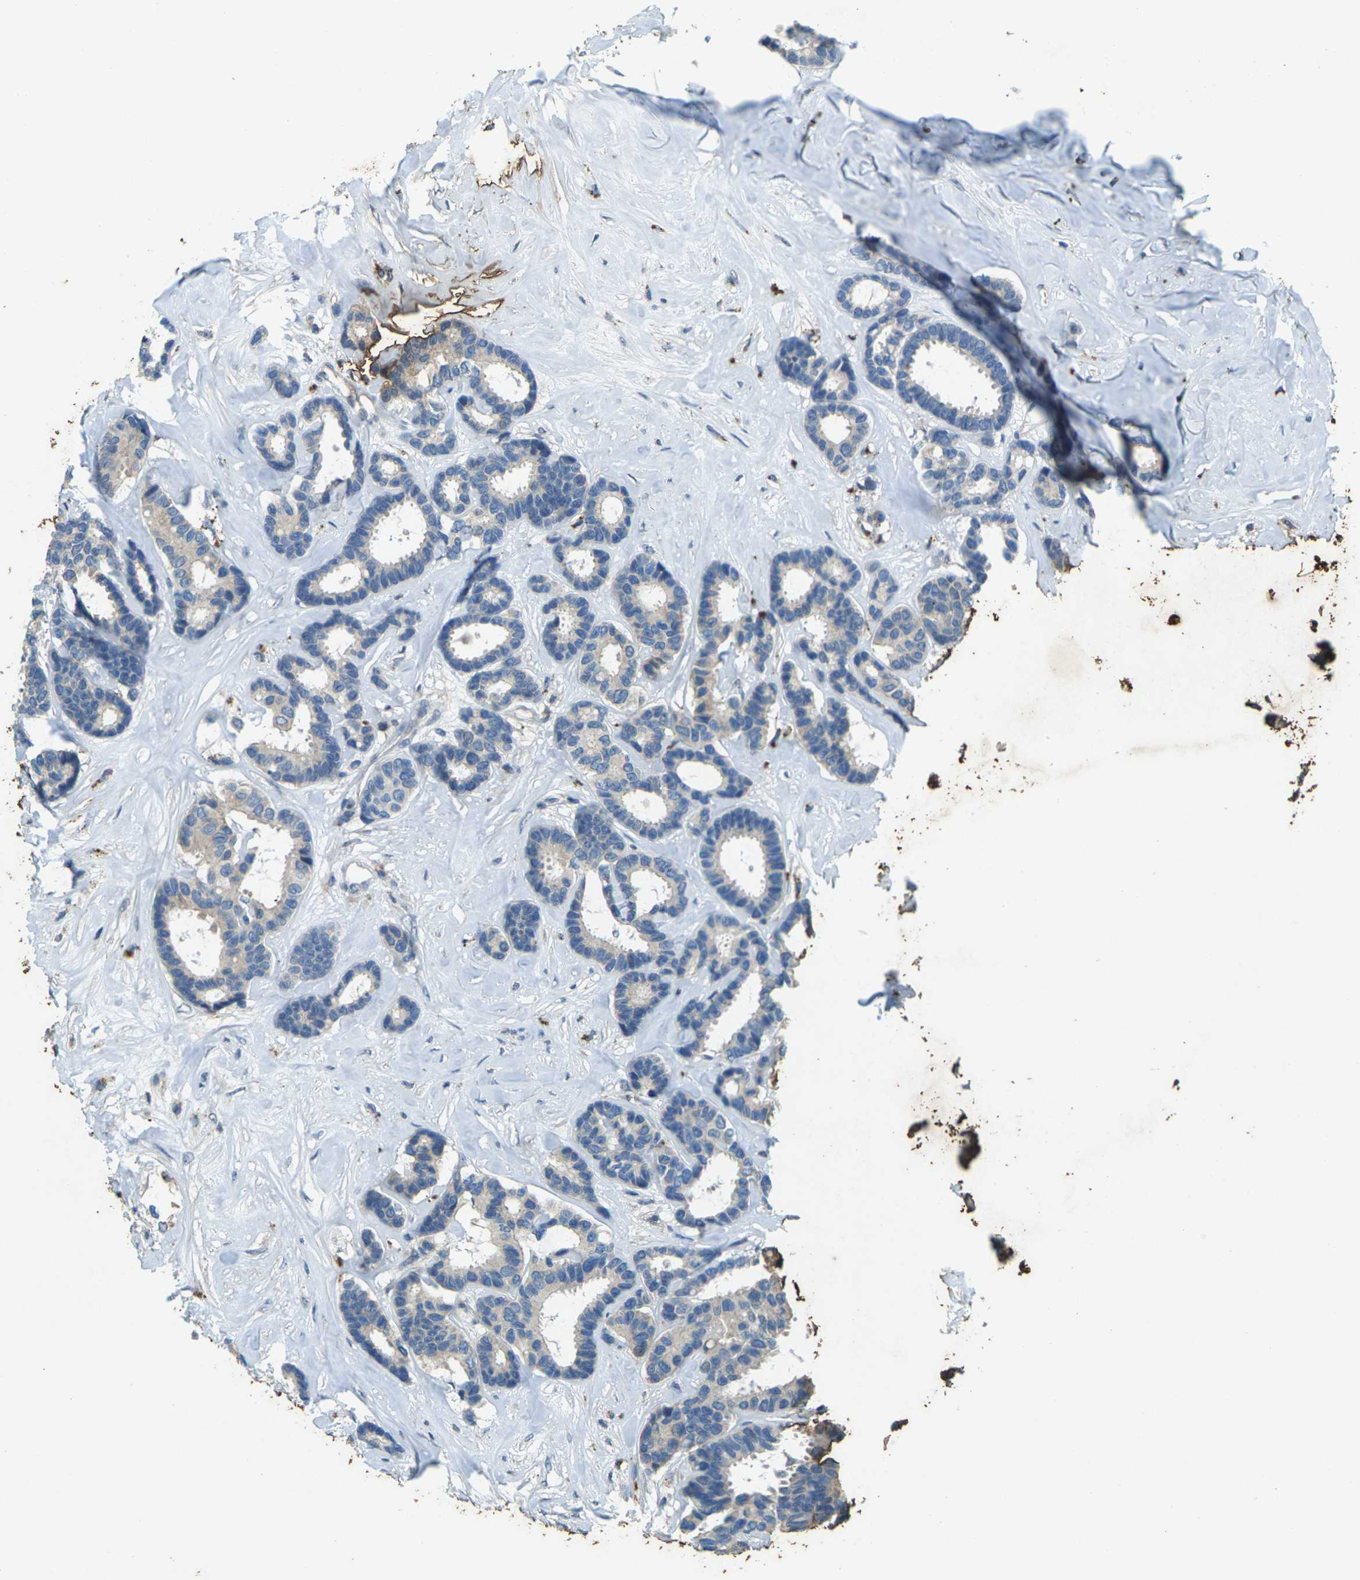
{"staining": {"intensity": "negative", "quantity": "none", "location": "none"}, "tissue": "breast cancer", "cell_type": "Tumor cells", "image_type": "cancer", "snomed": [{"axis": "morphology", "description": "Duct carcinoma"}, {"axis": "topography", "description": "Breast"}], "caption": "Tumor cells show no significant protein expression in breast cancer.", "gene": "SIGLEC14", "patient": {"sex": "female", "age": 87}}